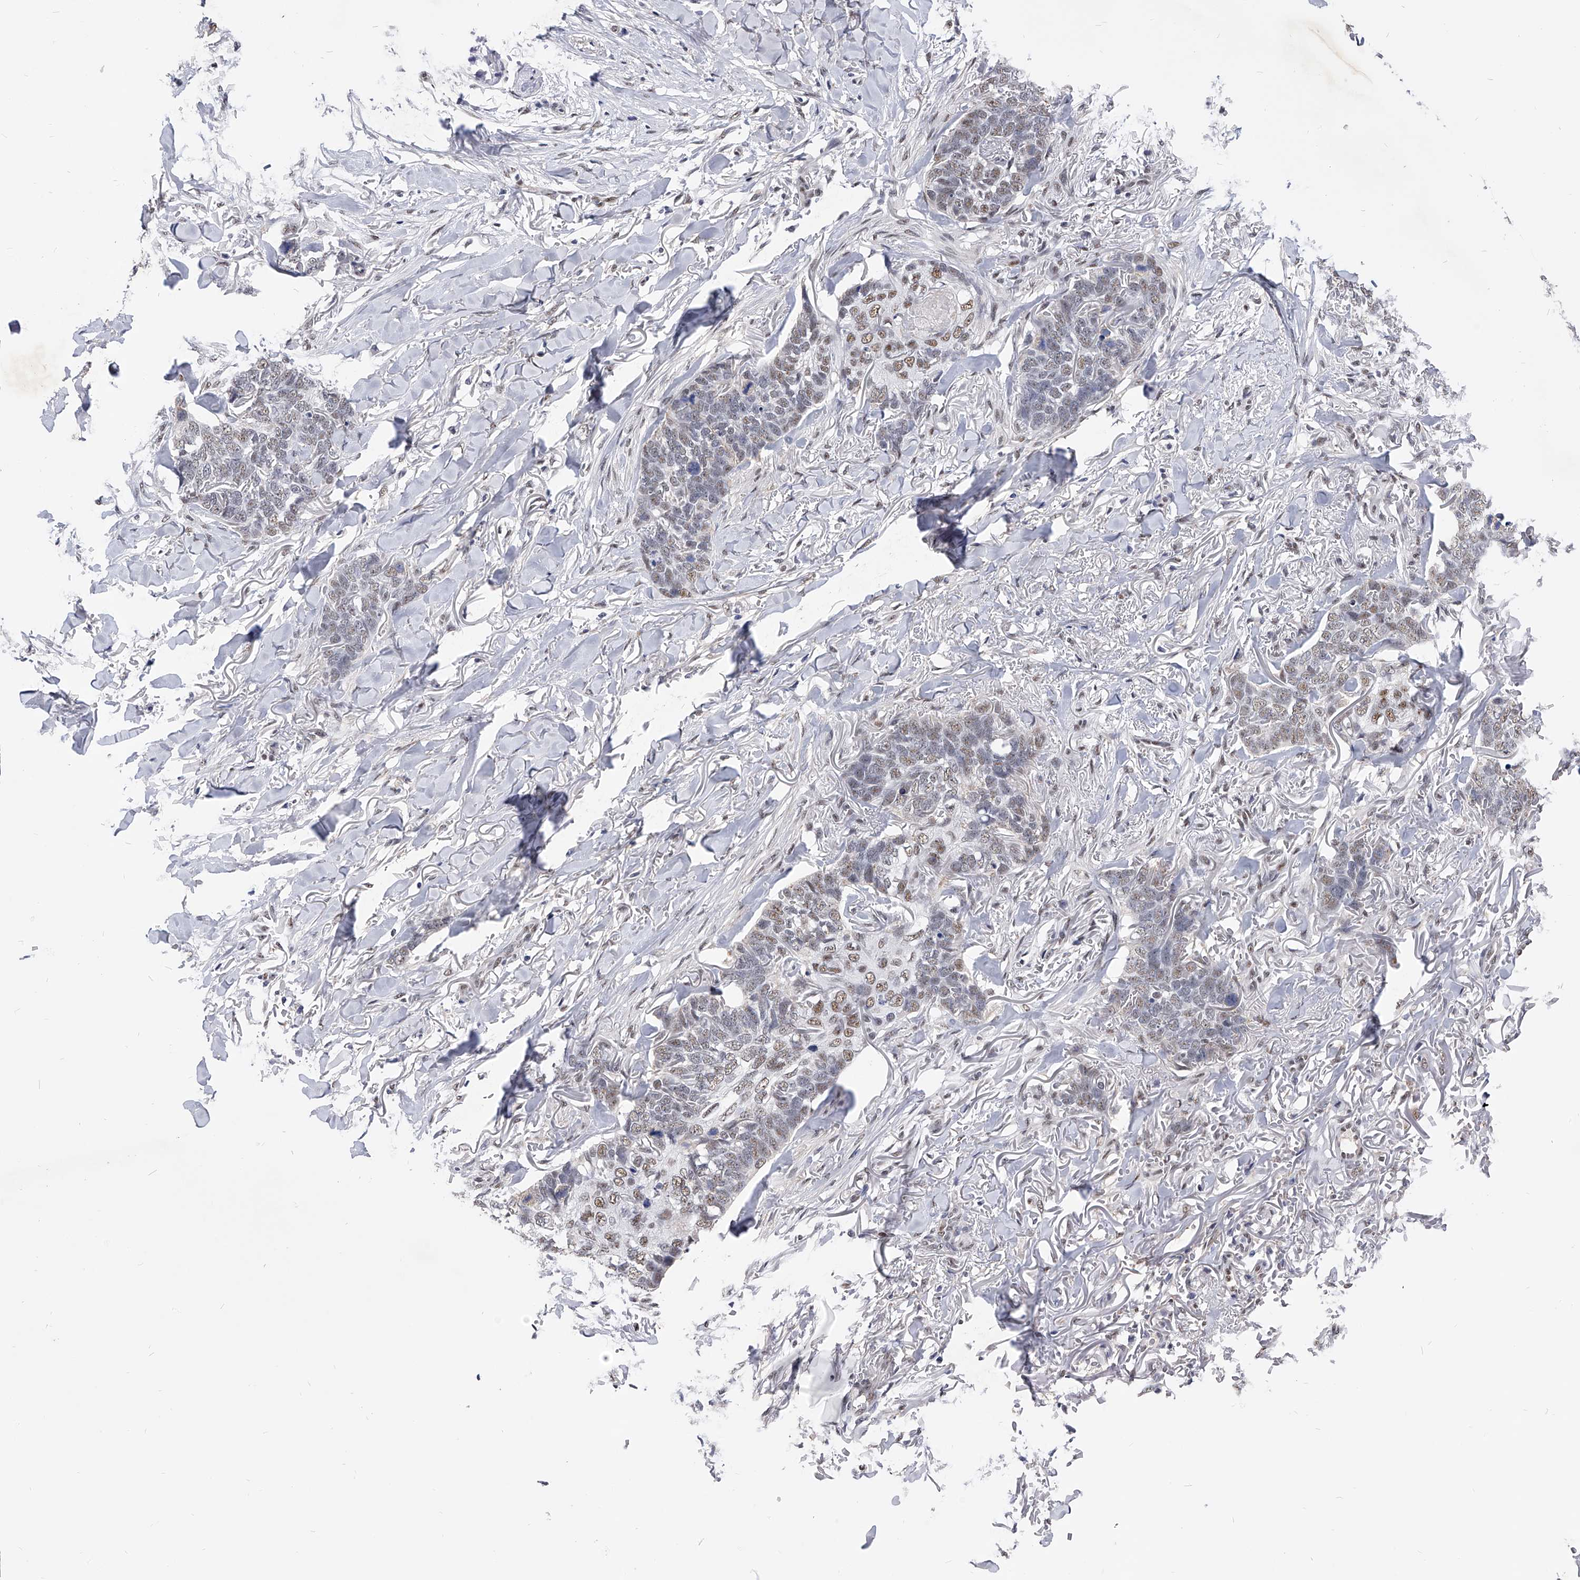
{"staining": {"intensity": "moderate", "quantity": "<25%", "location": "nuclear"}, "tissue": "skin cancer", "cell_type": "Tumor cells", "image_type": "cancer", "snomed": [{"axis": "morphology", "description": "Normal tissue, NOS"}, {"axis": "morphology", "description": "Basal cell carcinoma"}, {"axis": "topography", "description": "Skin"}], "caption": "Tumor cells exhibit low levels of moderate nuclear positivity in approximately <25% of cells in human basal cell carcinoma (skin). (DAB IHC, brown staining for protein, blue staining for nuclei).", "gene": "ZNF529", "patient": {"sex": "male", "age": 77}}